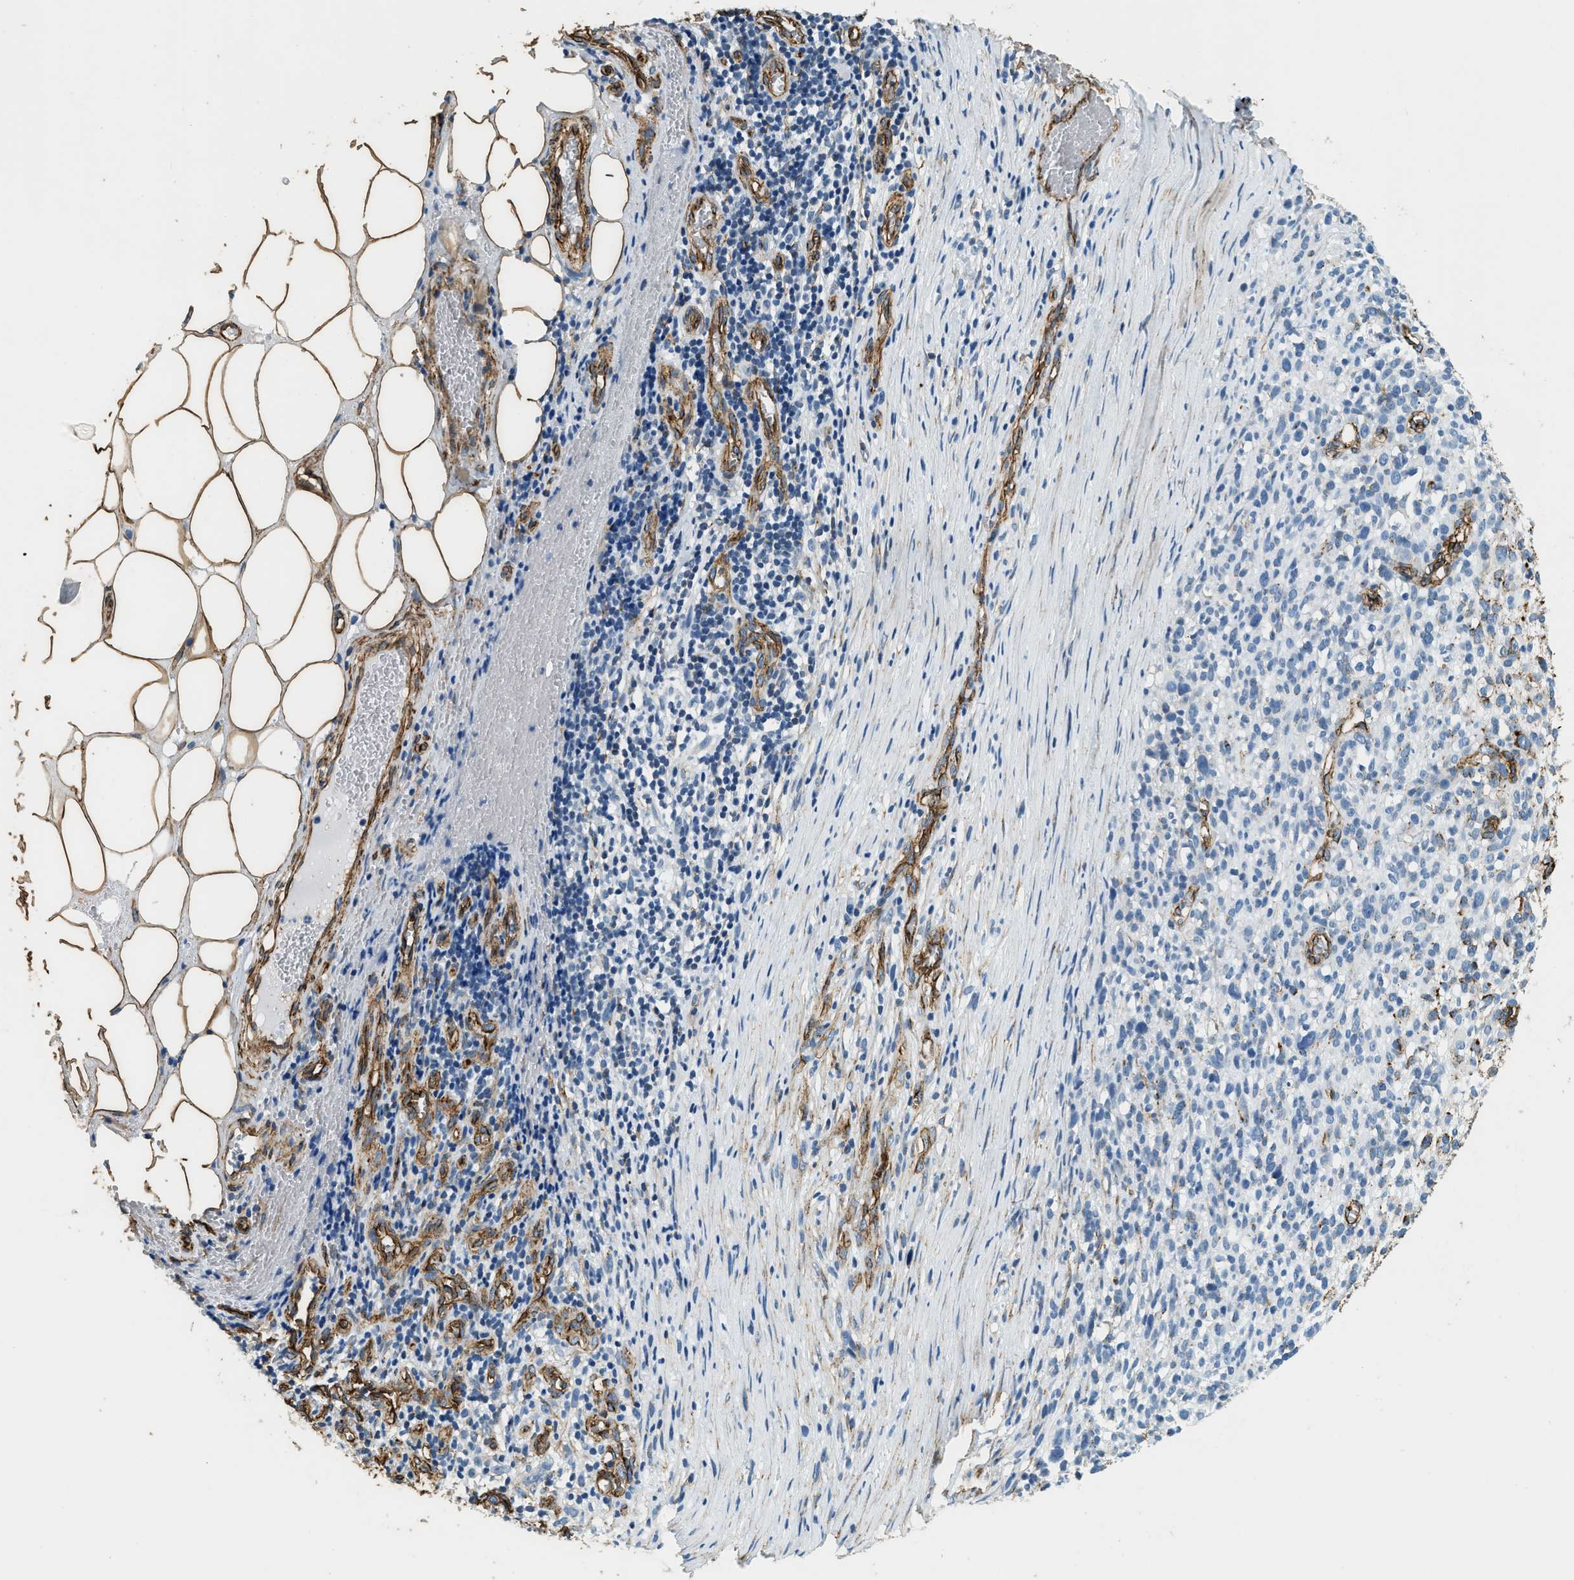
{"staining": {"intensity": "negative", "quantity": "none", "location": "none"}, "tissue": "melanoma", "cell_type": "Tumor cells", "image_type": "cancer", "snomed": [{"axis": "morphology", "description": "Malignant melanoma, NOS"}, {"axis": "topography", "description": "Skin"}], "caption": "Histopathology image shows no significant protein staining in tumor cells of melanoma. (Stains: DAB (3,3'-diaminobenzidine) immunohistochemistry (IHC) with hematoxylin counter stain, Microscopy: brightfield microscopy at high magnification).", "gene": "TMEM43", "patient": {"sex": "female", "age": 55}}